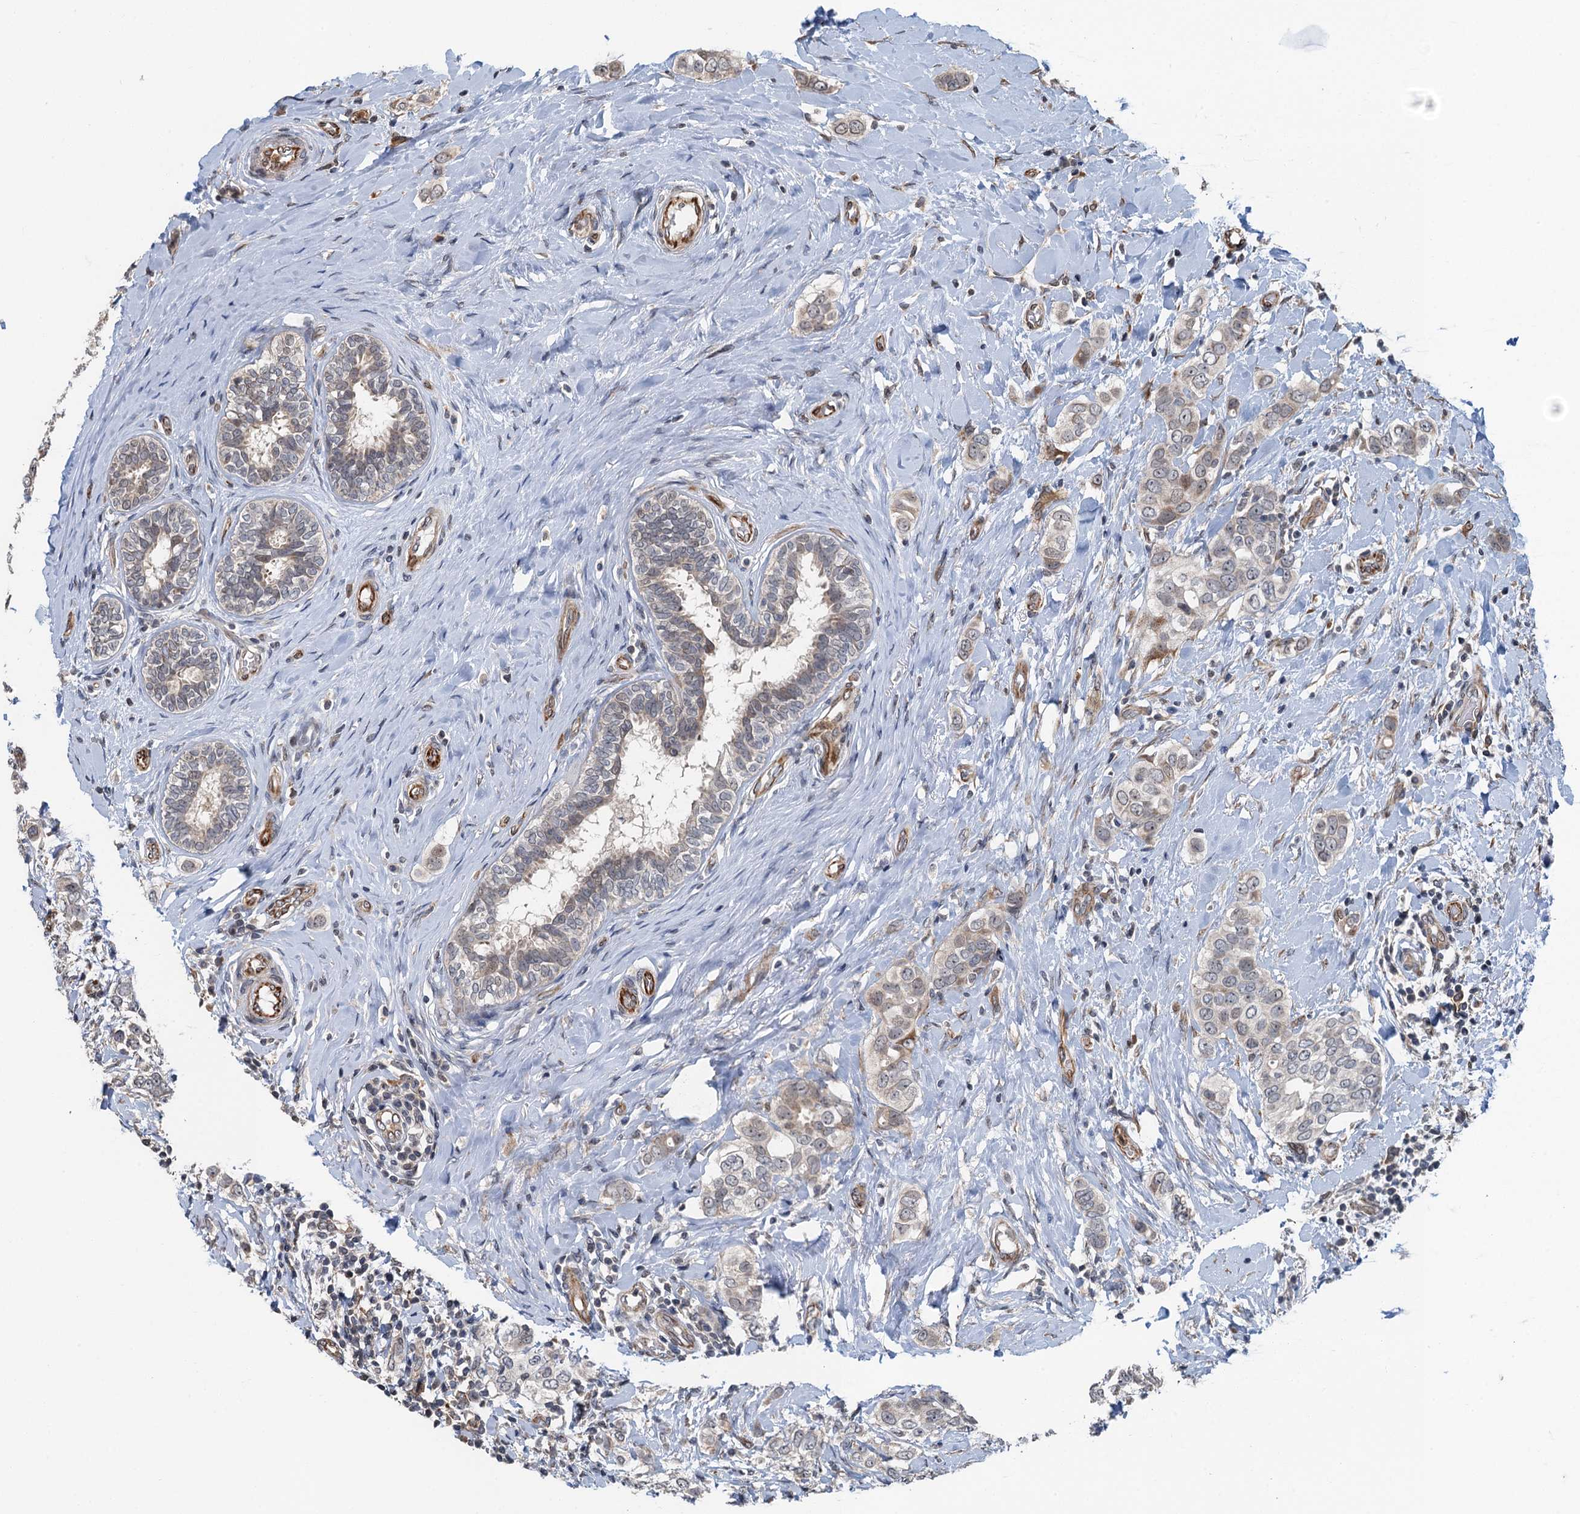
{"staining": {"intensity": "negative", "quantity": "none", "location": "none"}, "tissue": "breast cancer", "cell_type": "Tumor cells", "image_type": "cancer", "snomed": [{"axis": "morphology", "description": "Lobular carcinoma"}, {"axis": "topography", "description": "Breast"}], "caption": "An image of human lobular carcinoma (breast) is negative for staining in tumor cells. (Brightfield microscopy of DAB IHC at high magnification).", "gene": "WHAMM", "patient": {"sex": "female", "age": 51}}